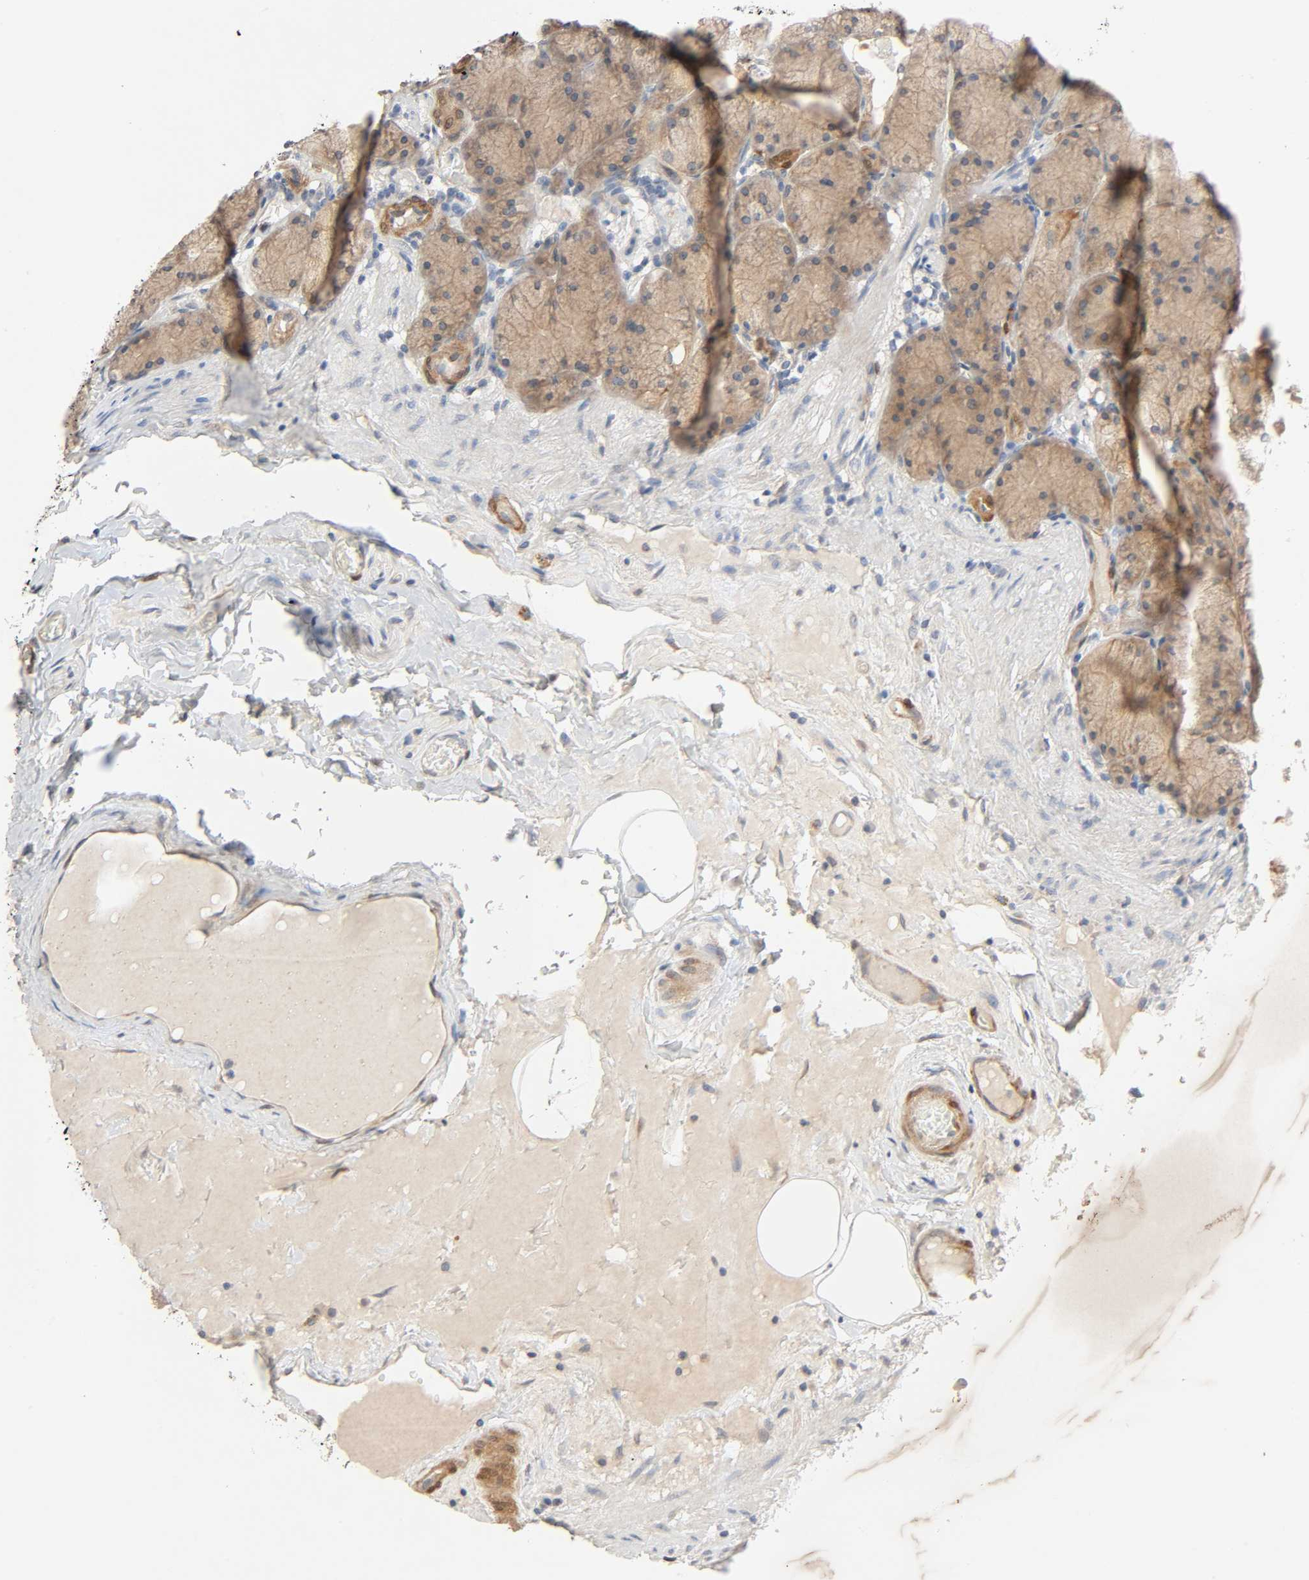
{"staining": {"intensity": "moderate", "quantity": "25%-75%", "location": "cytoplasmic/membranous"}, "tissue": "stomach", "cell_type": "Glandular cells", "image_type": "normal", "snomed": [{"axis": "morphology", "description": "Normal tissue, NOS"}, {"axis": "topography", "description": "Stomach, upper"}], "caption": "Stomach stained with DAB (3,3'-diaminobenzidine) IHC exhibits medium levels of moderate cytoplasmic/membranous expression in approximately 25%-75% of glandular cells. Using DAB (brown) and hematoxylin (blue) stains, captured at high magnification using brightfield microscopy.", "gene": "PTK2", "patient": {"sex": "female", "age": 56}}